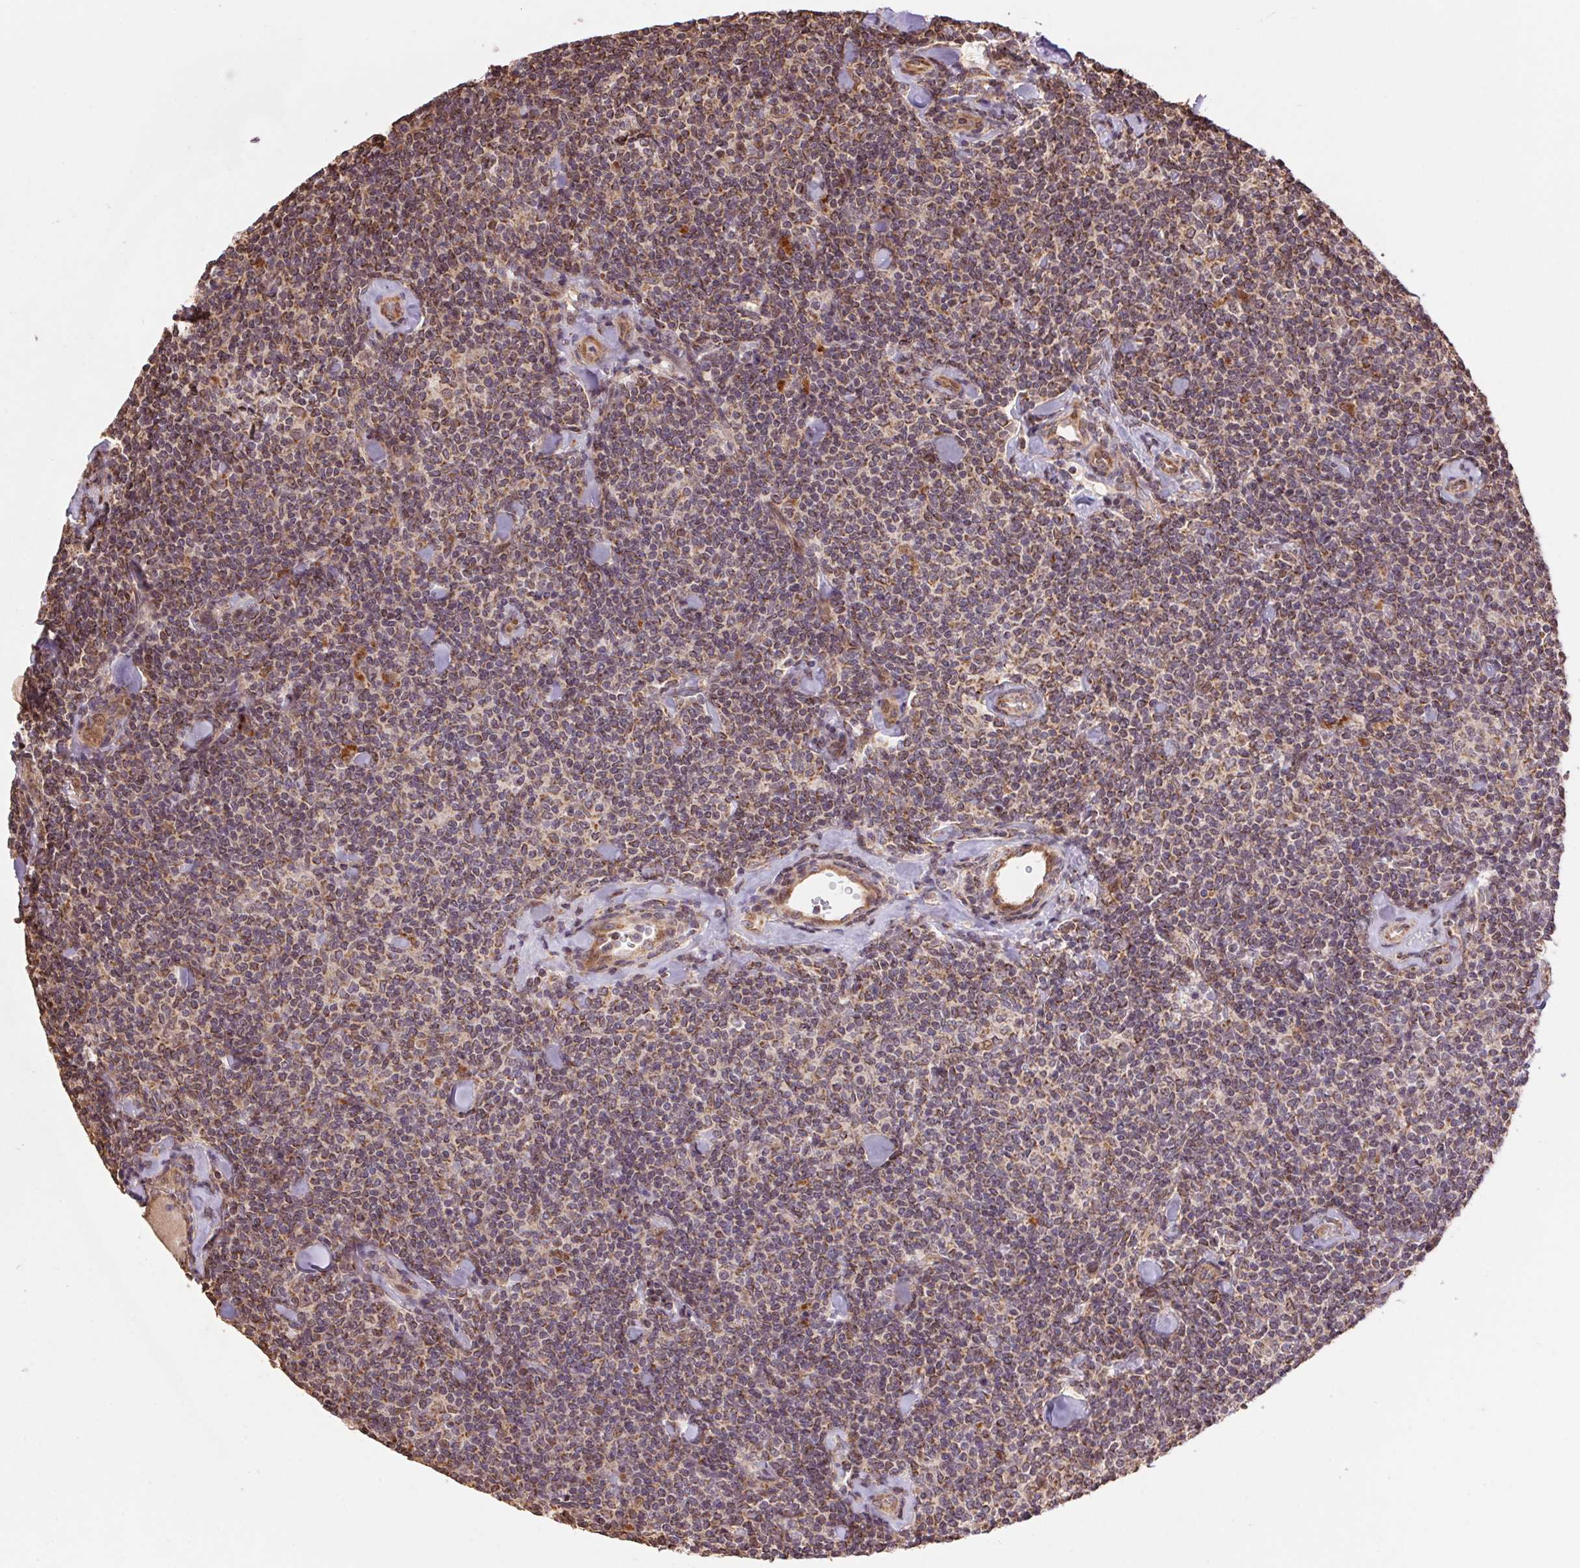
{"staining": {"intensity": "weak", "quantity": "25%-75%", "location": "cytoplasmic/membranous"}, "tissue": "lymphoma", "cell_type": "Tumor cells", "image_type": "cancer", "snomed": [{"axis": "morphology", "description": "Malignant lymphoma, non-Hodgkin's type, Low grade"}, {"axis": "topography", "description": "Lymph node"}], "caption": "Approximately 25%-75% of tumor cells in human malignant lymphoma, non-Hodgkin's type (low-grade) reveal weak cytoplasmic/membranous protein positivity as visualized by brown immunohistochemical staining.", "gene": "PDHA1", "patient": {"sex": "female", "age": 56}}